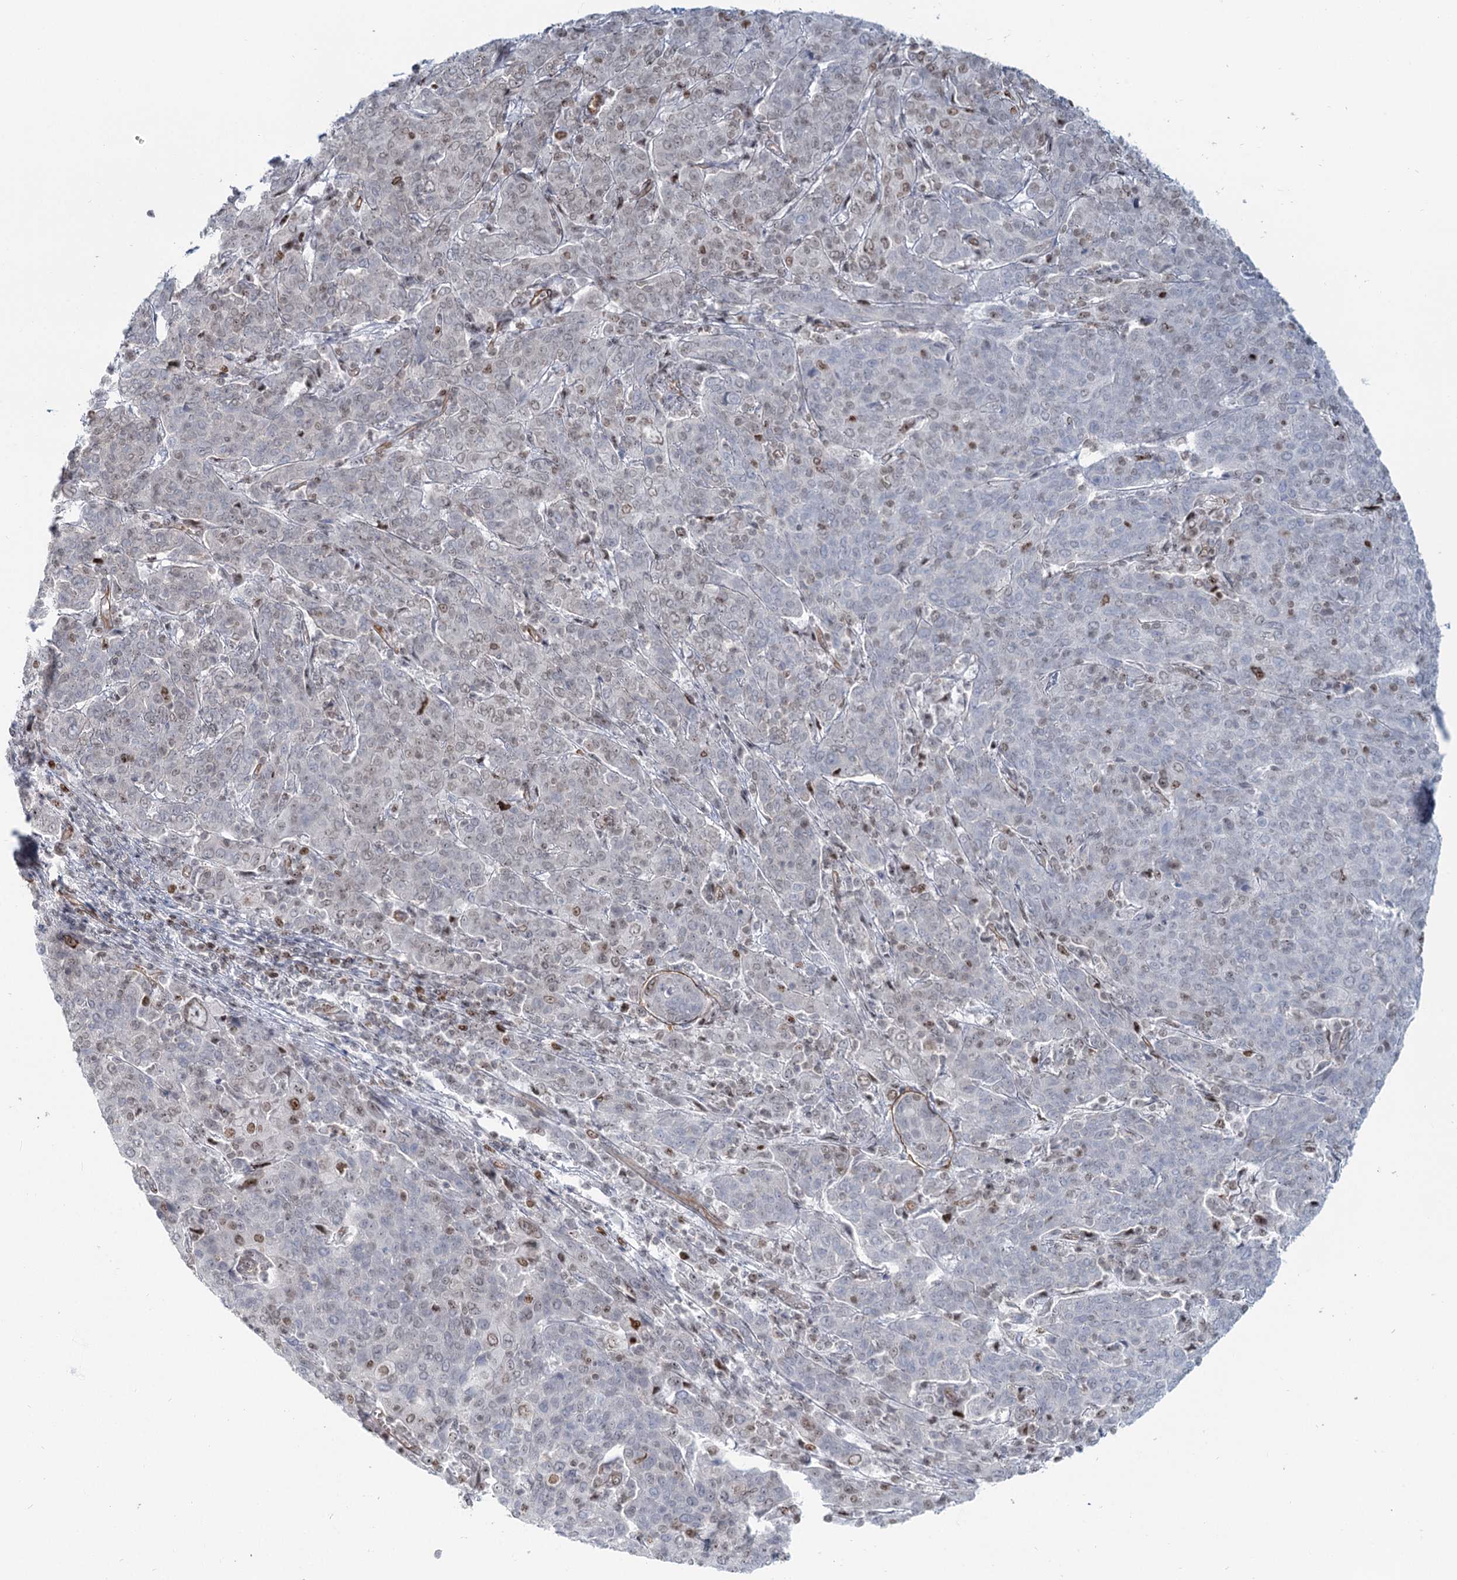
{"staining": {"intensity": "weak", "quantity": "25%-75%", "location": "nuclear"}, "tissue": "cervical cancer", "cell_type": "Tumor cells", "image_type": "cancer", "snomed": [{"axis": "morphology", "description": "Squamous cell carcinoma, NOS"}, {"axis": "topography", "description": "Cervix"}], "caption": "This histopathology image exhibits immunohistochemistry staining of cervical cancer (squamous cell carcinoma), with low weak nuclear positivity in approximately 25%-75% of tumor cells.", "gene": "ZFYVE28", "patient": {"sex": "female", "age": 67}}